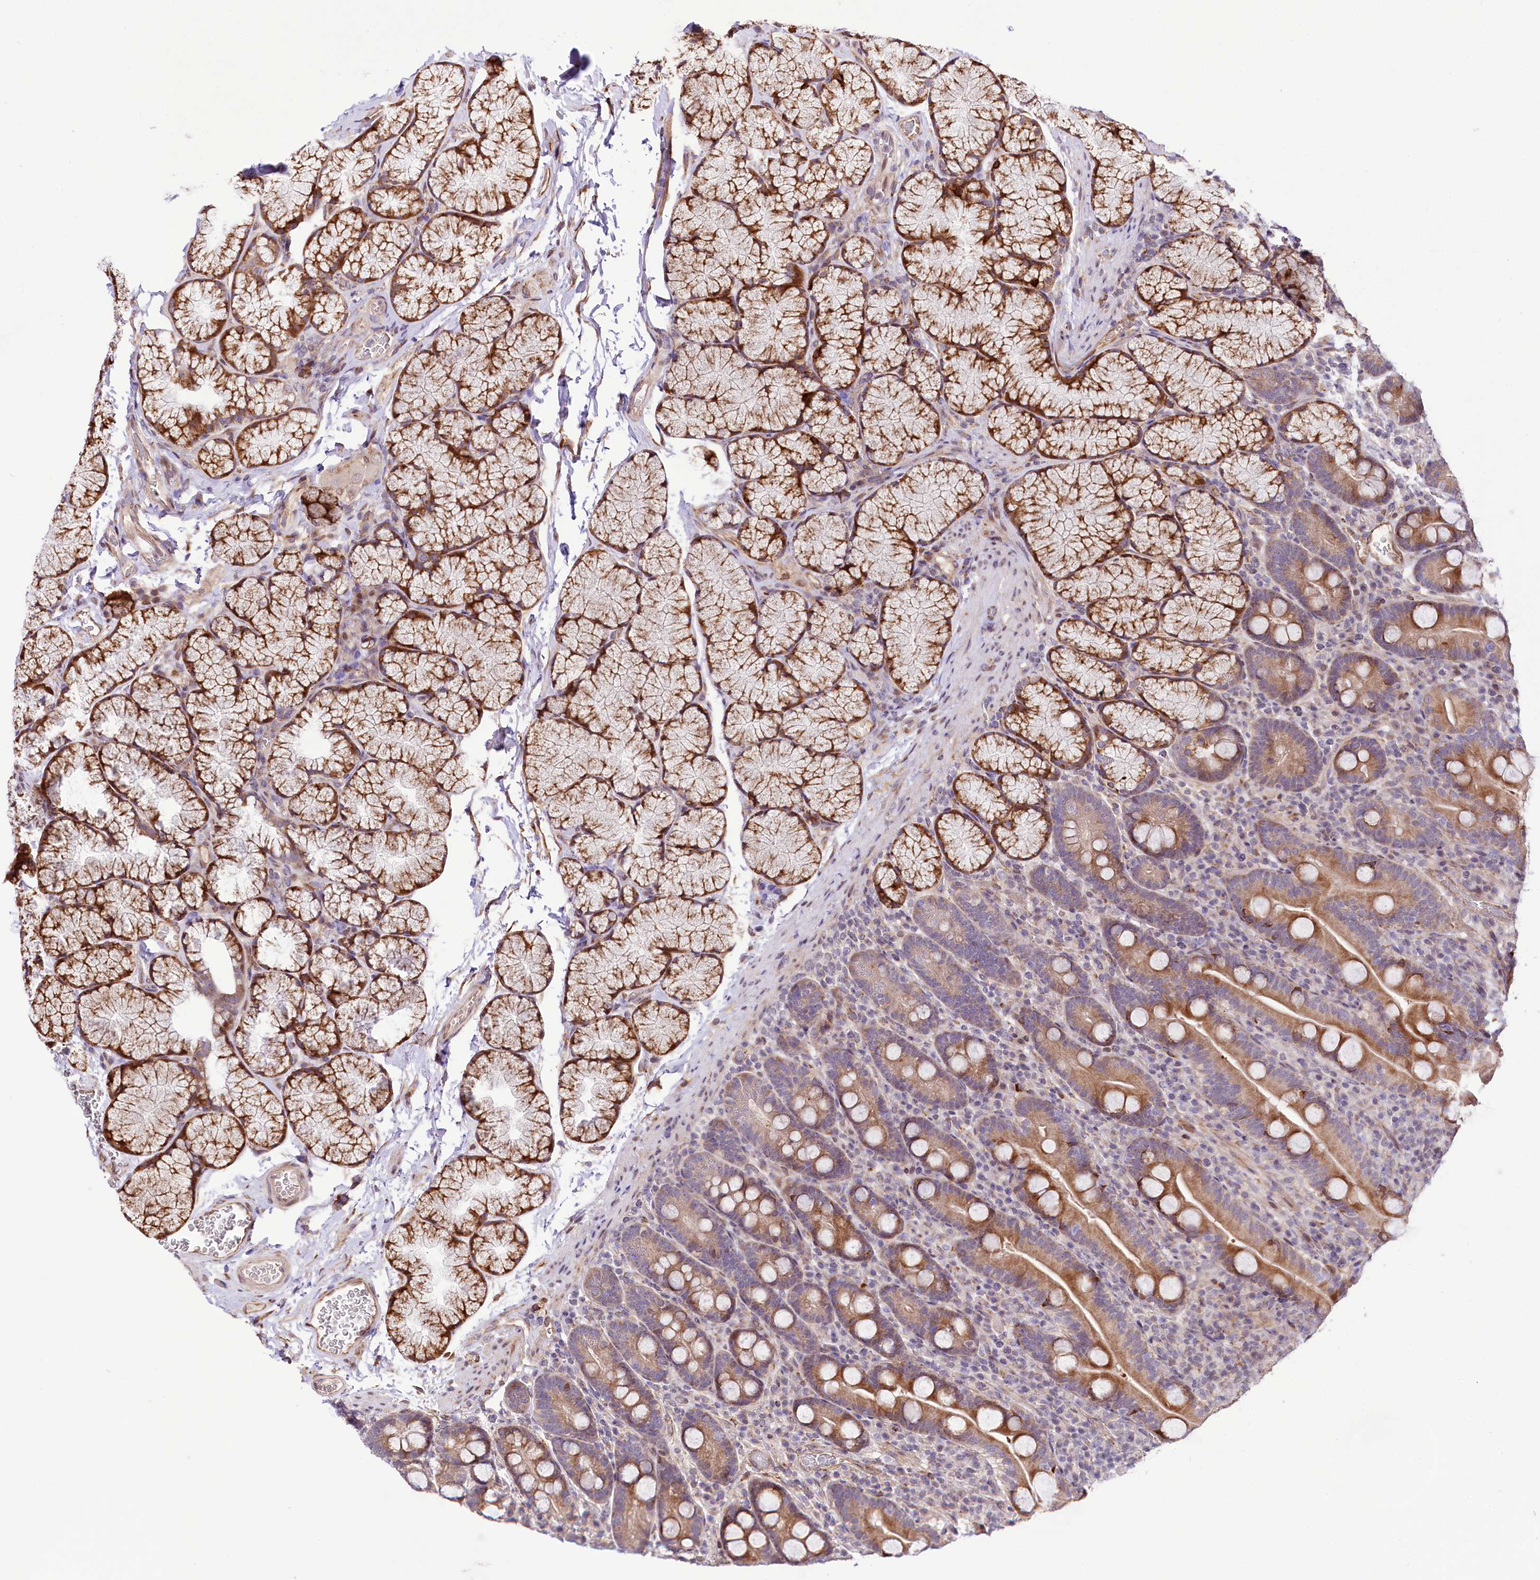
{"staining": {"intensity": "moderate", "quantity": ">75%", "location": "cytoplasmic/membranous"}, "tissue": "duodenum", "cell_type": "Glandular cells", "image_type": "normal", "snomed": [{"axis": "morphology", "description": "Normal tissue, NOS"}, {"axis": "topography", "description": "Duodenum"}], "caption": "About >75% of glandular cells in unremarkable duodenum exhibit moderate cytoplasmic/membranous protein staining as visualized by brown immunohistochemical staining.", "gene": "CUTC", "patient": {"sex": "male", "age": 35}}